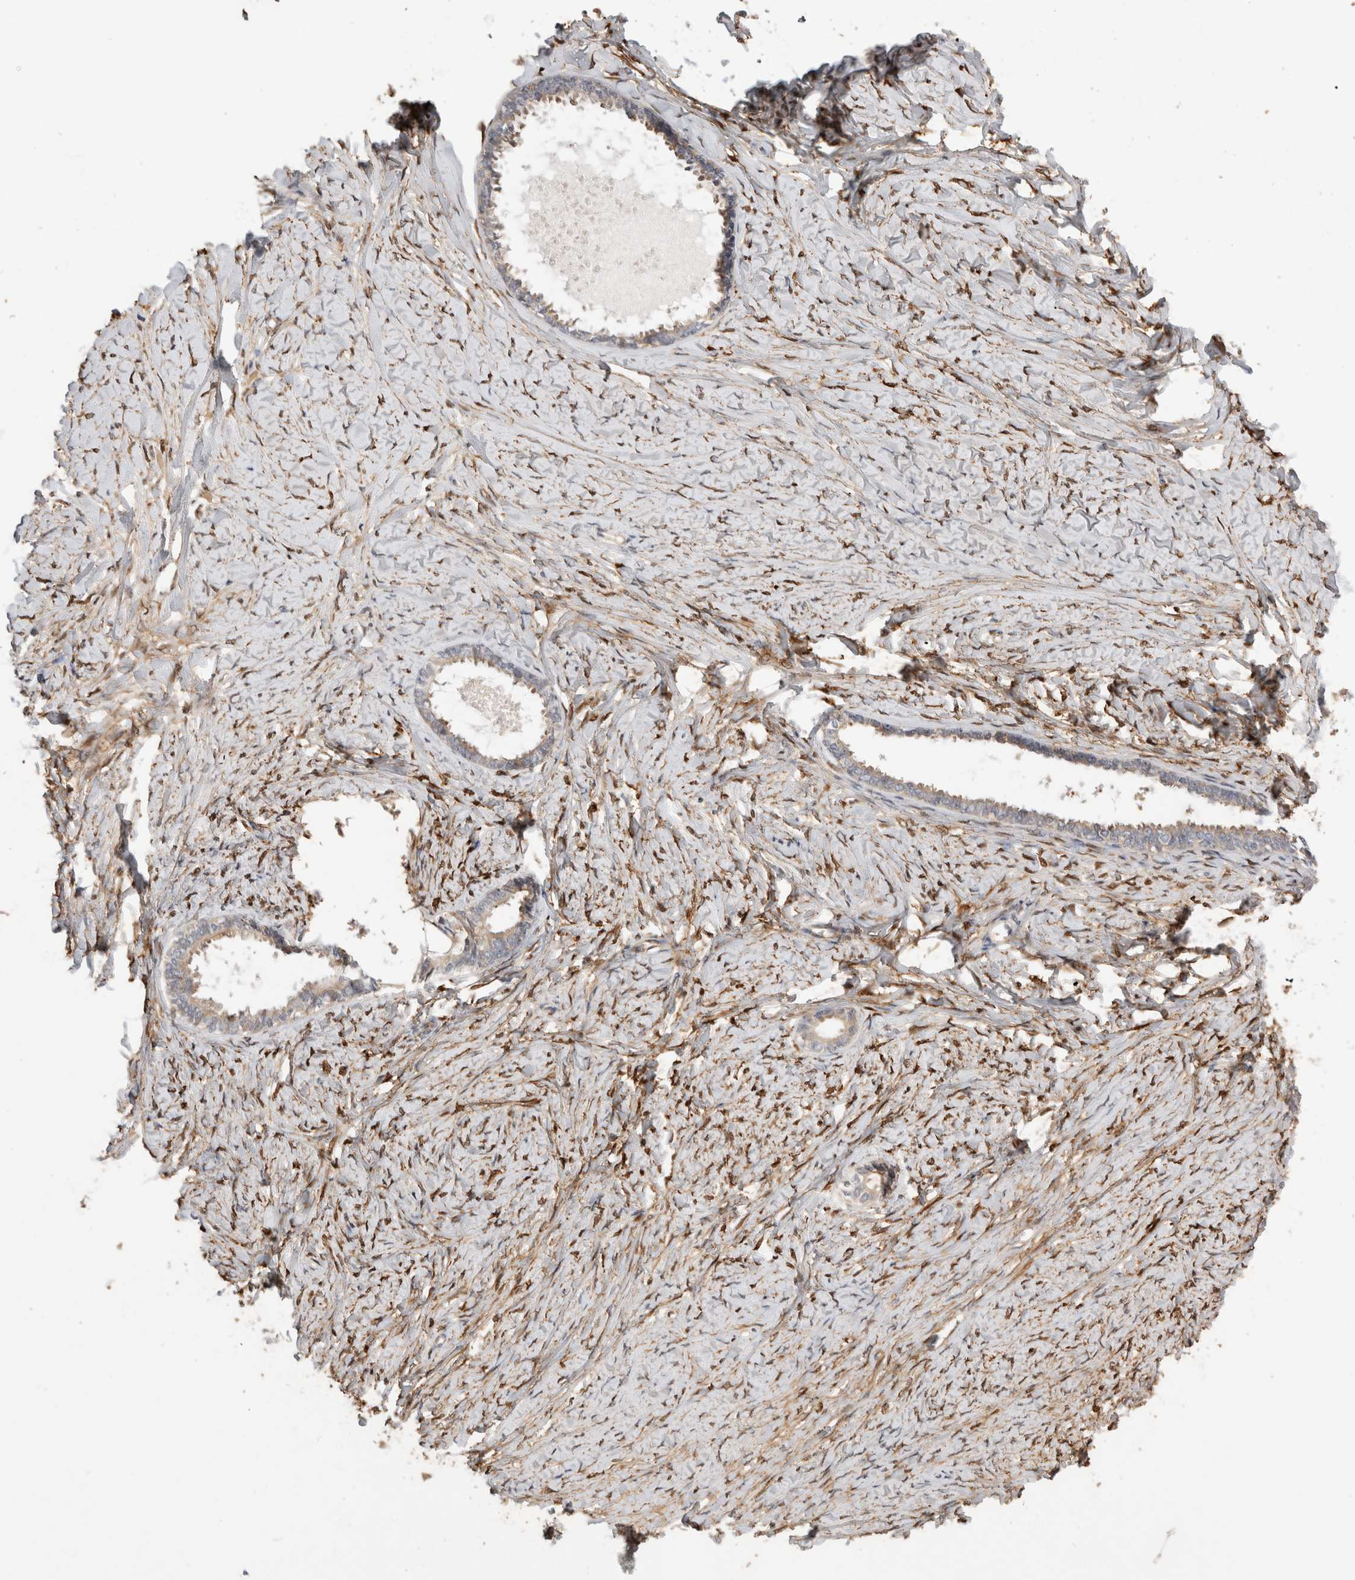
{"staining": {"intensity": "negative", "quantity": "none", "location": "none"}, "tissue": "ovarian cancer", "cell_type": "Tumor cells", "image_type": "cancer", "snomed": [{"axis": "morphology", "description": "Cystadenocarcinoma, serous, NOS"}, {"axis": "topography", "description": "Ovary"}], "caption": "Ovarian cancer was stained to show a protein in brown. There is no significant positivity in tumor cells. (DAB (3,3'-diaminobenzidine) immunohistochemistry (IHC), high magnification).", "gene": "PGM1", "patient": {"sex": "female", "age": 79}}